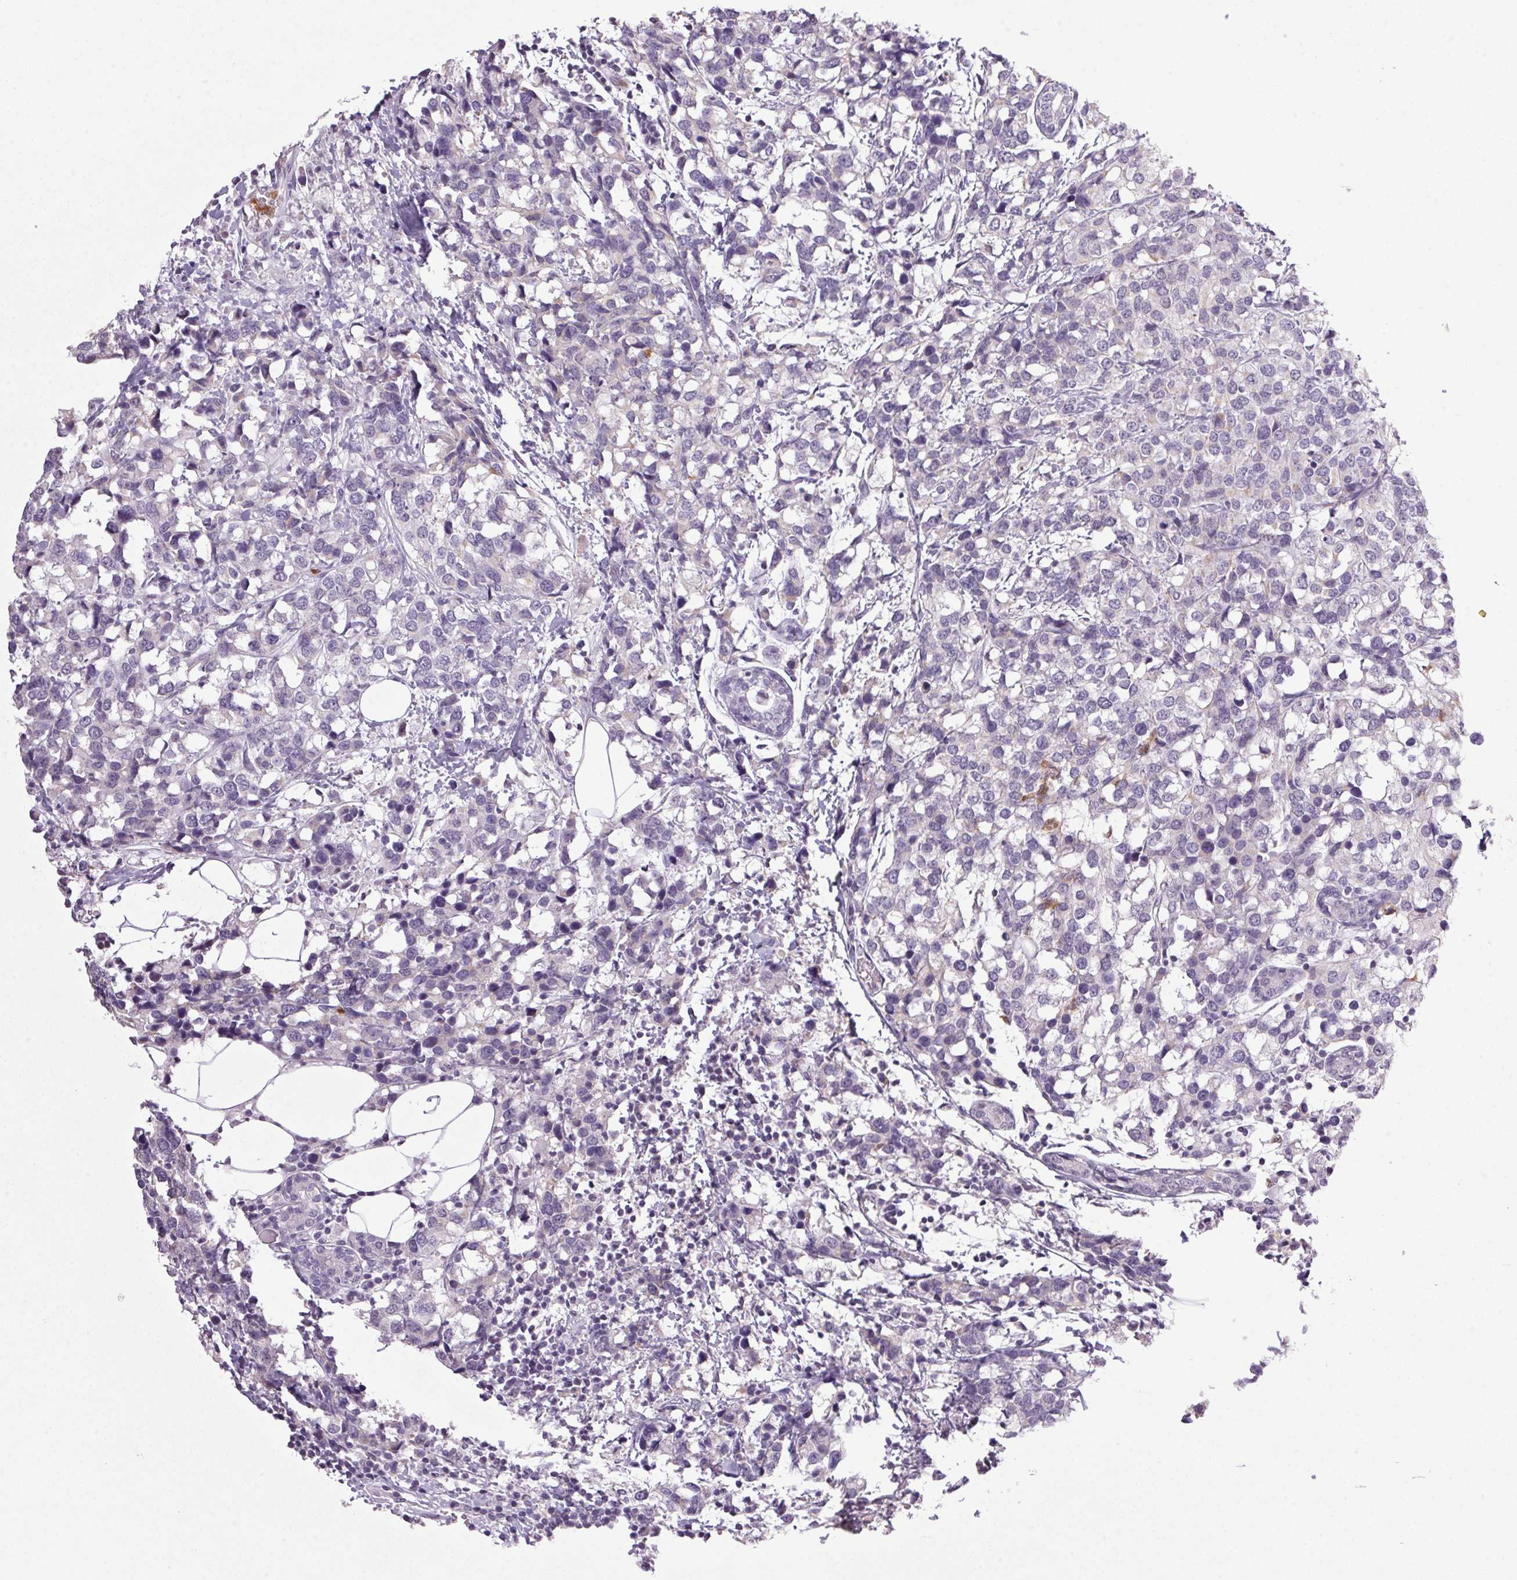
{"staining": {"intensity": "negative", "quantity": "none", "location": "none"}, "tissue": "breast cancer", "cell_type": "Tumor cells", "image_type": "cancer", "snomed": [{"axis": "morphology", "description": "Lobular carcinoma"}, {"axis": "topography", "description": "Breast"}], "caption": "Immunohistochemical staining of human lobular carcinoma (breast) demonstrates no significant staining in tumor cells. (Brightfield microscopy of DAB (3,3'-diaminobenzidine) IHC at high magnification).", "gene": "TRDN", "patient": {"sex": "female", "age": 59}}